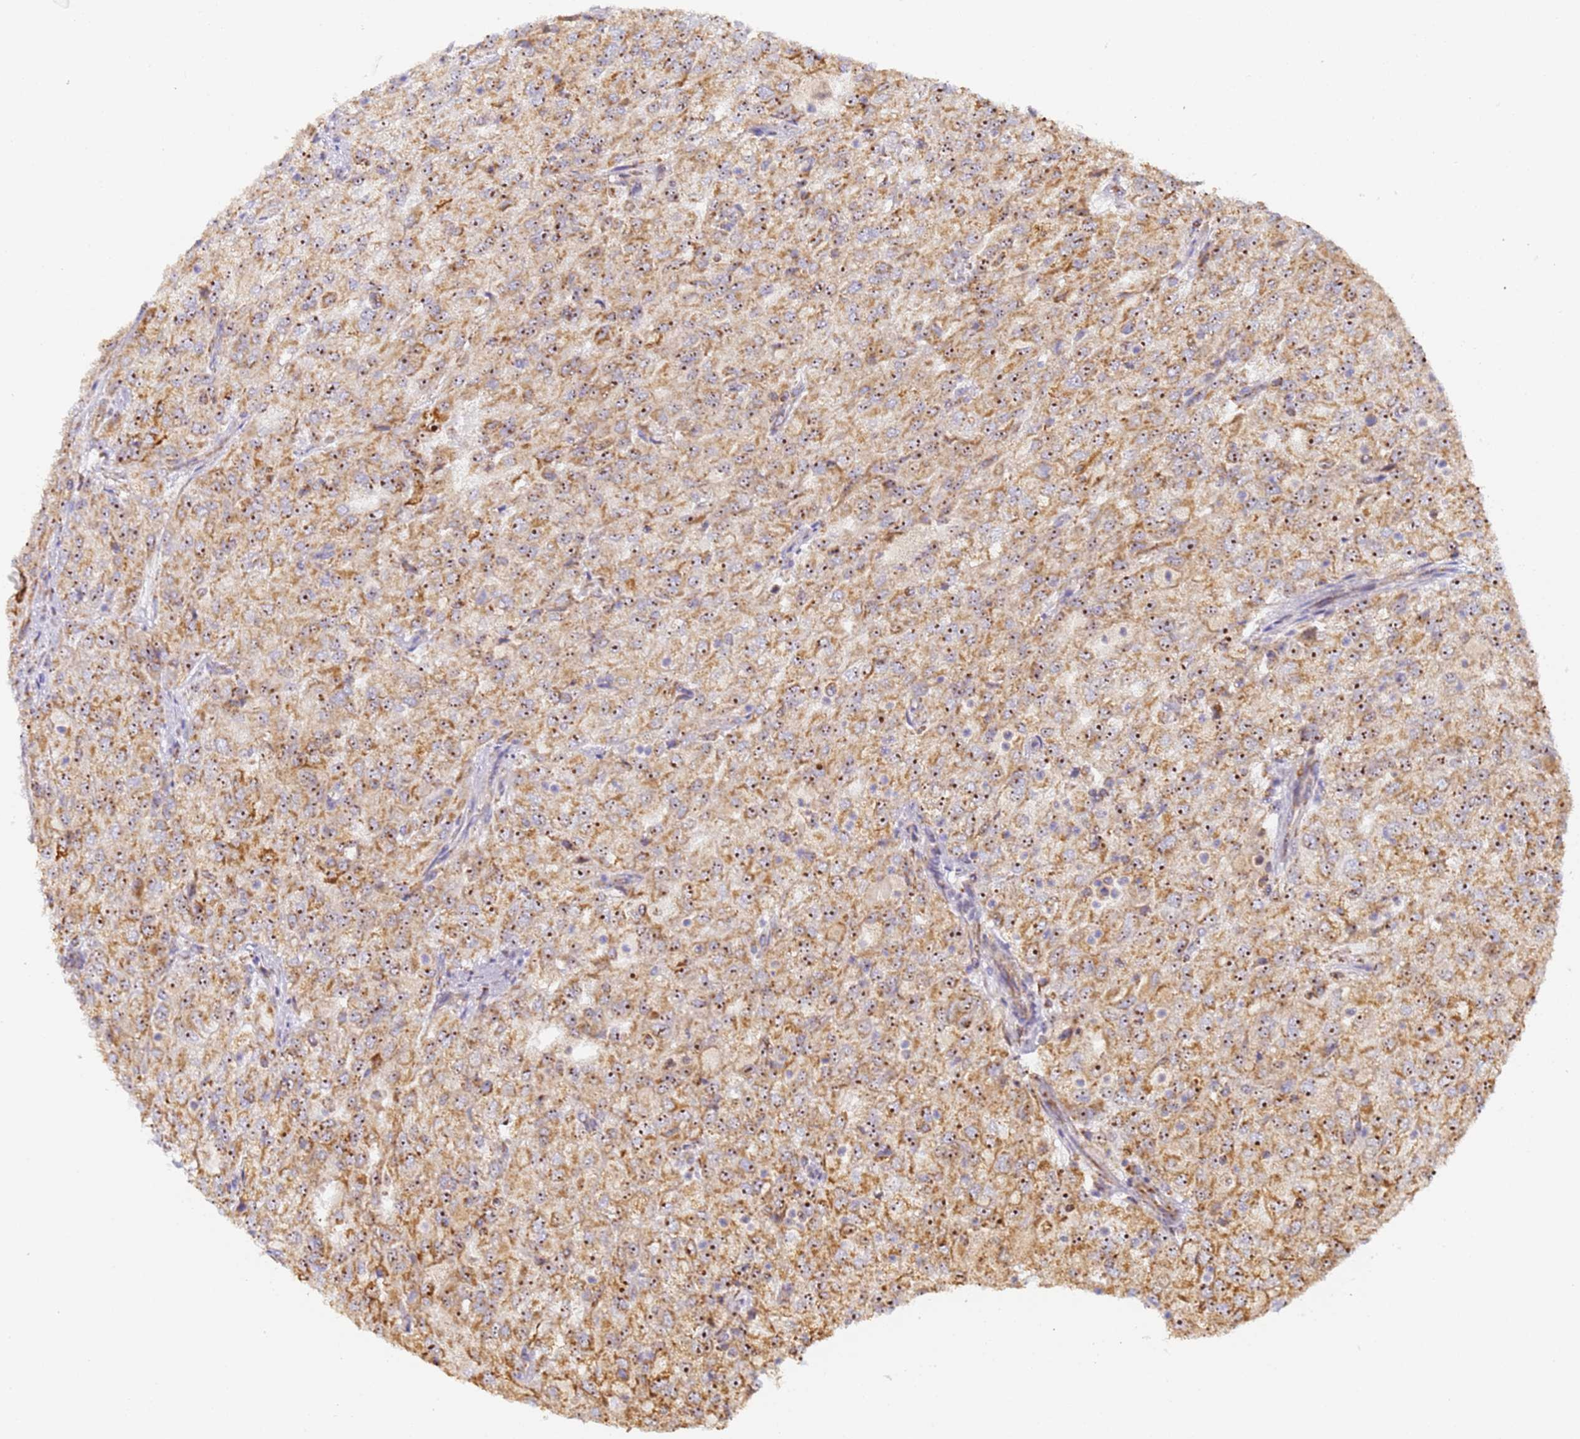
{"staining": {"intensity": "moderate", "quantity": ">75%", "location": "cytoplasmic/membranous,nuclear"}, "tissue": "renal cancer", "cell_type": "Tumor cells", "image_type": "cancer", "snomed": [{"axis": "morphology", "description": "Adenocarcinoma, NOS"}, {"axis": "topography", "description": "Kidney"}], "caption": "Immunohistochemistry image of human renal adenocarcinoma stained for a protein (brown), which exhibits medium levels of moderate cytoplasmic/membranous and nuclear staining in about >75% of tumor cells.", "gene": "FRG2C", "patient": {"sex": "female", "age": 54}}